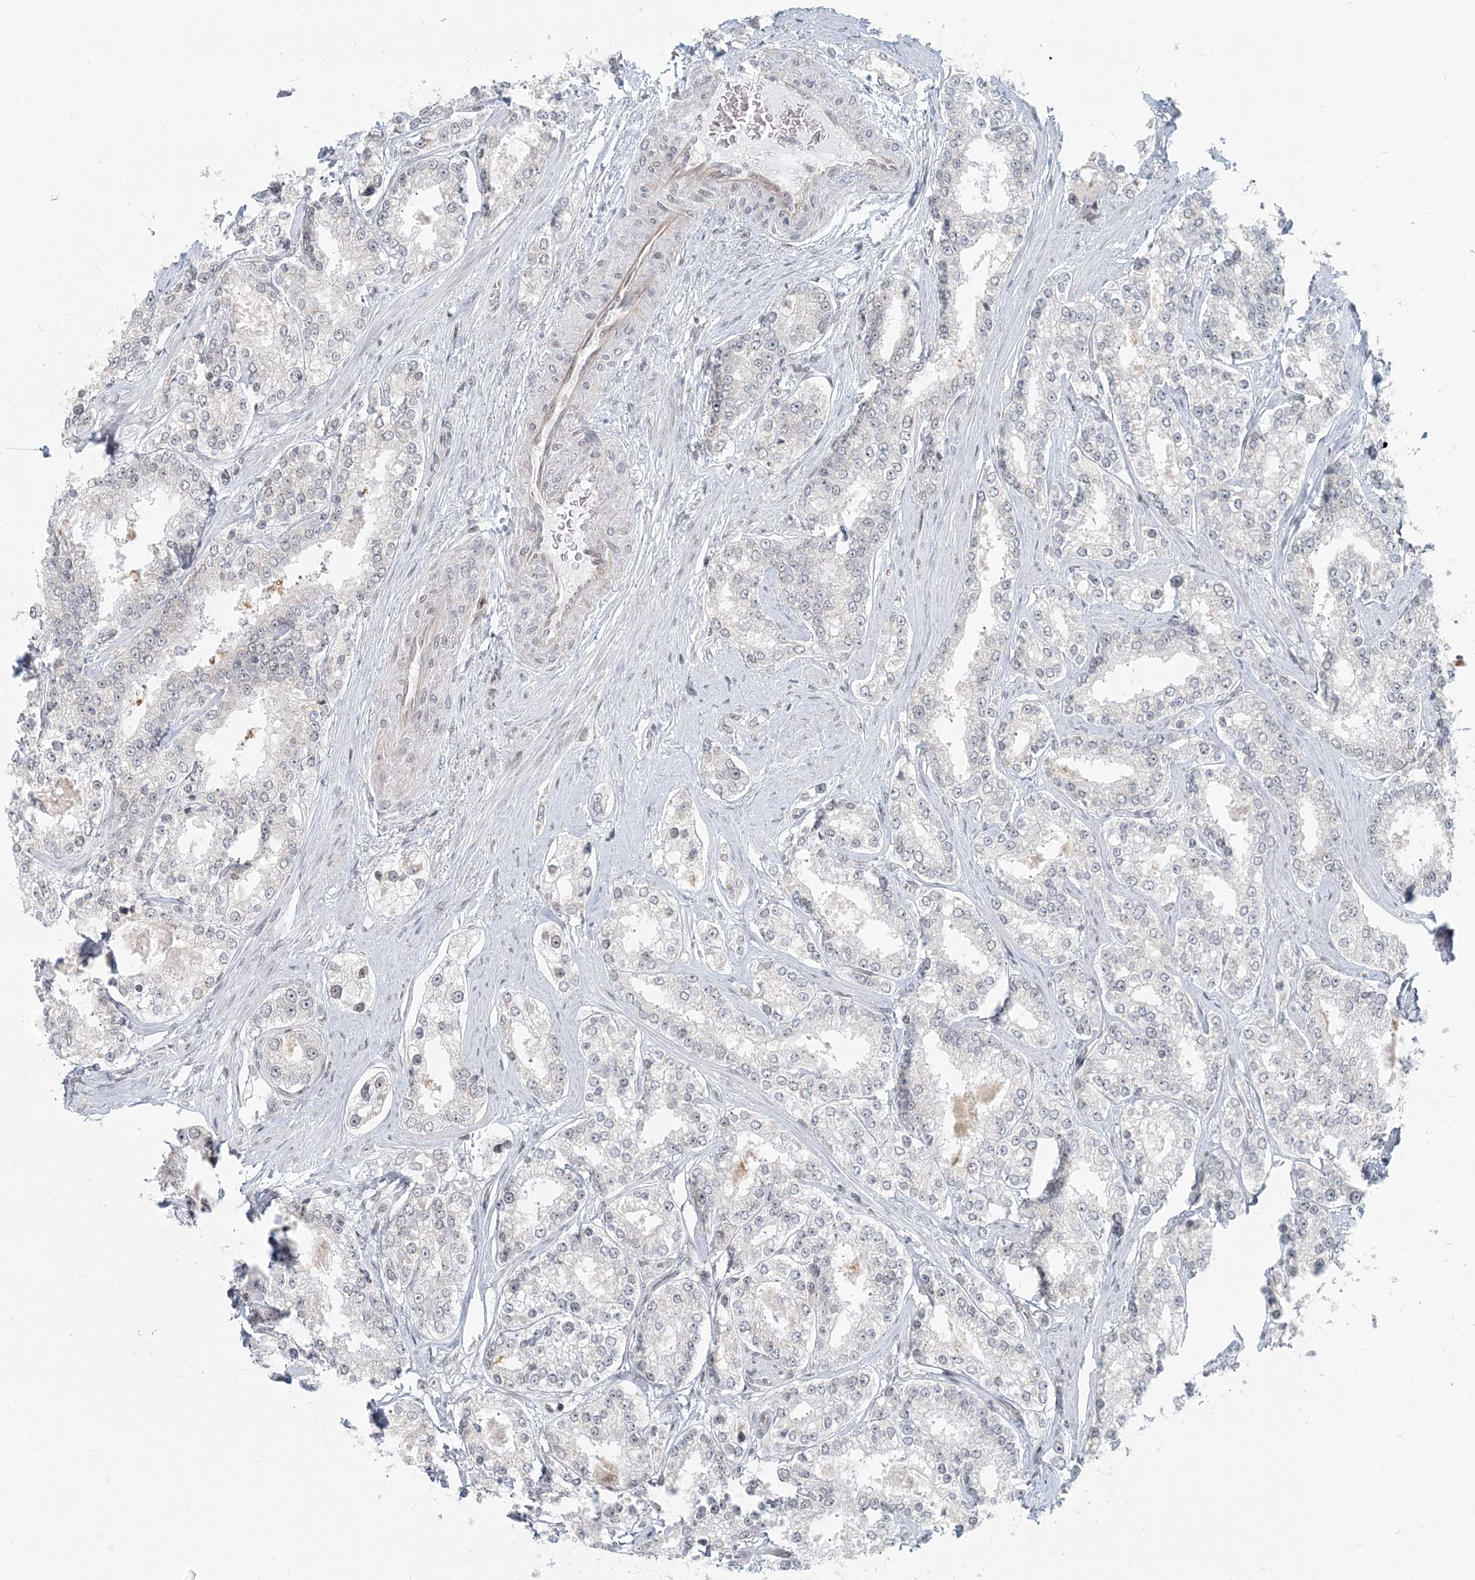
{"staining": {"intensity": "negative", "quantity": "none", "location": "none"}, "tissue": "prostate cancer", "cell_type": "Tumor cells", "image_type": "cancer", "snomed": [{"axis": "morphology", "description": "Normal tissue, NOS"}, {"axis": "morphology", "description": "Adenocarcinoma, High grade"}, {"axis": "topography", "description": "Prostate"}], "caption": "The photomicrograph shows no staining of tumor cells in prostate cancer (adenocarcinoma (high-grade)).", "gene": "BAZ1B", "patient": {"sex": "male", "age": 83}}